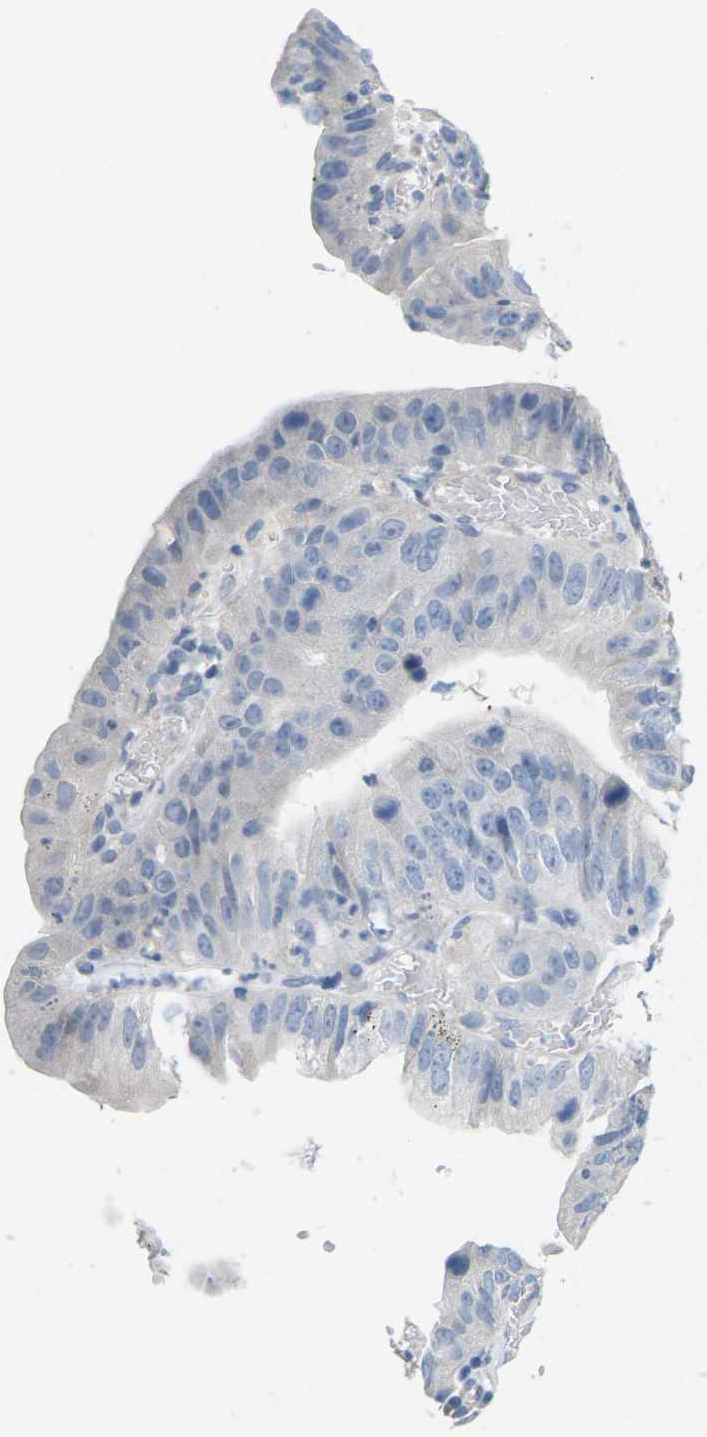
{"staining": {"intensity": "negative", "quantity": "none", "location": "none"}, "tissue": "stomach cancer", "cell_type": "Tumor cells", "image_type": "cancer", "snomed": [{"axis": "morphology", "description": "Adenocarcinoma, NOS"}, {"axis": "topography", "description": "Stomach"}], "caption": "Immunohistochemical staining of stomach cancer demonstrates no significant positivity in tumor cells.", "gene": "TNNI3", "patient": {"sex": "male", "age": 59}}